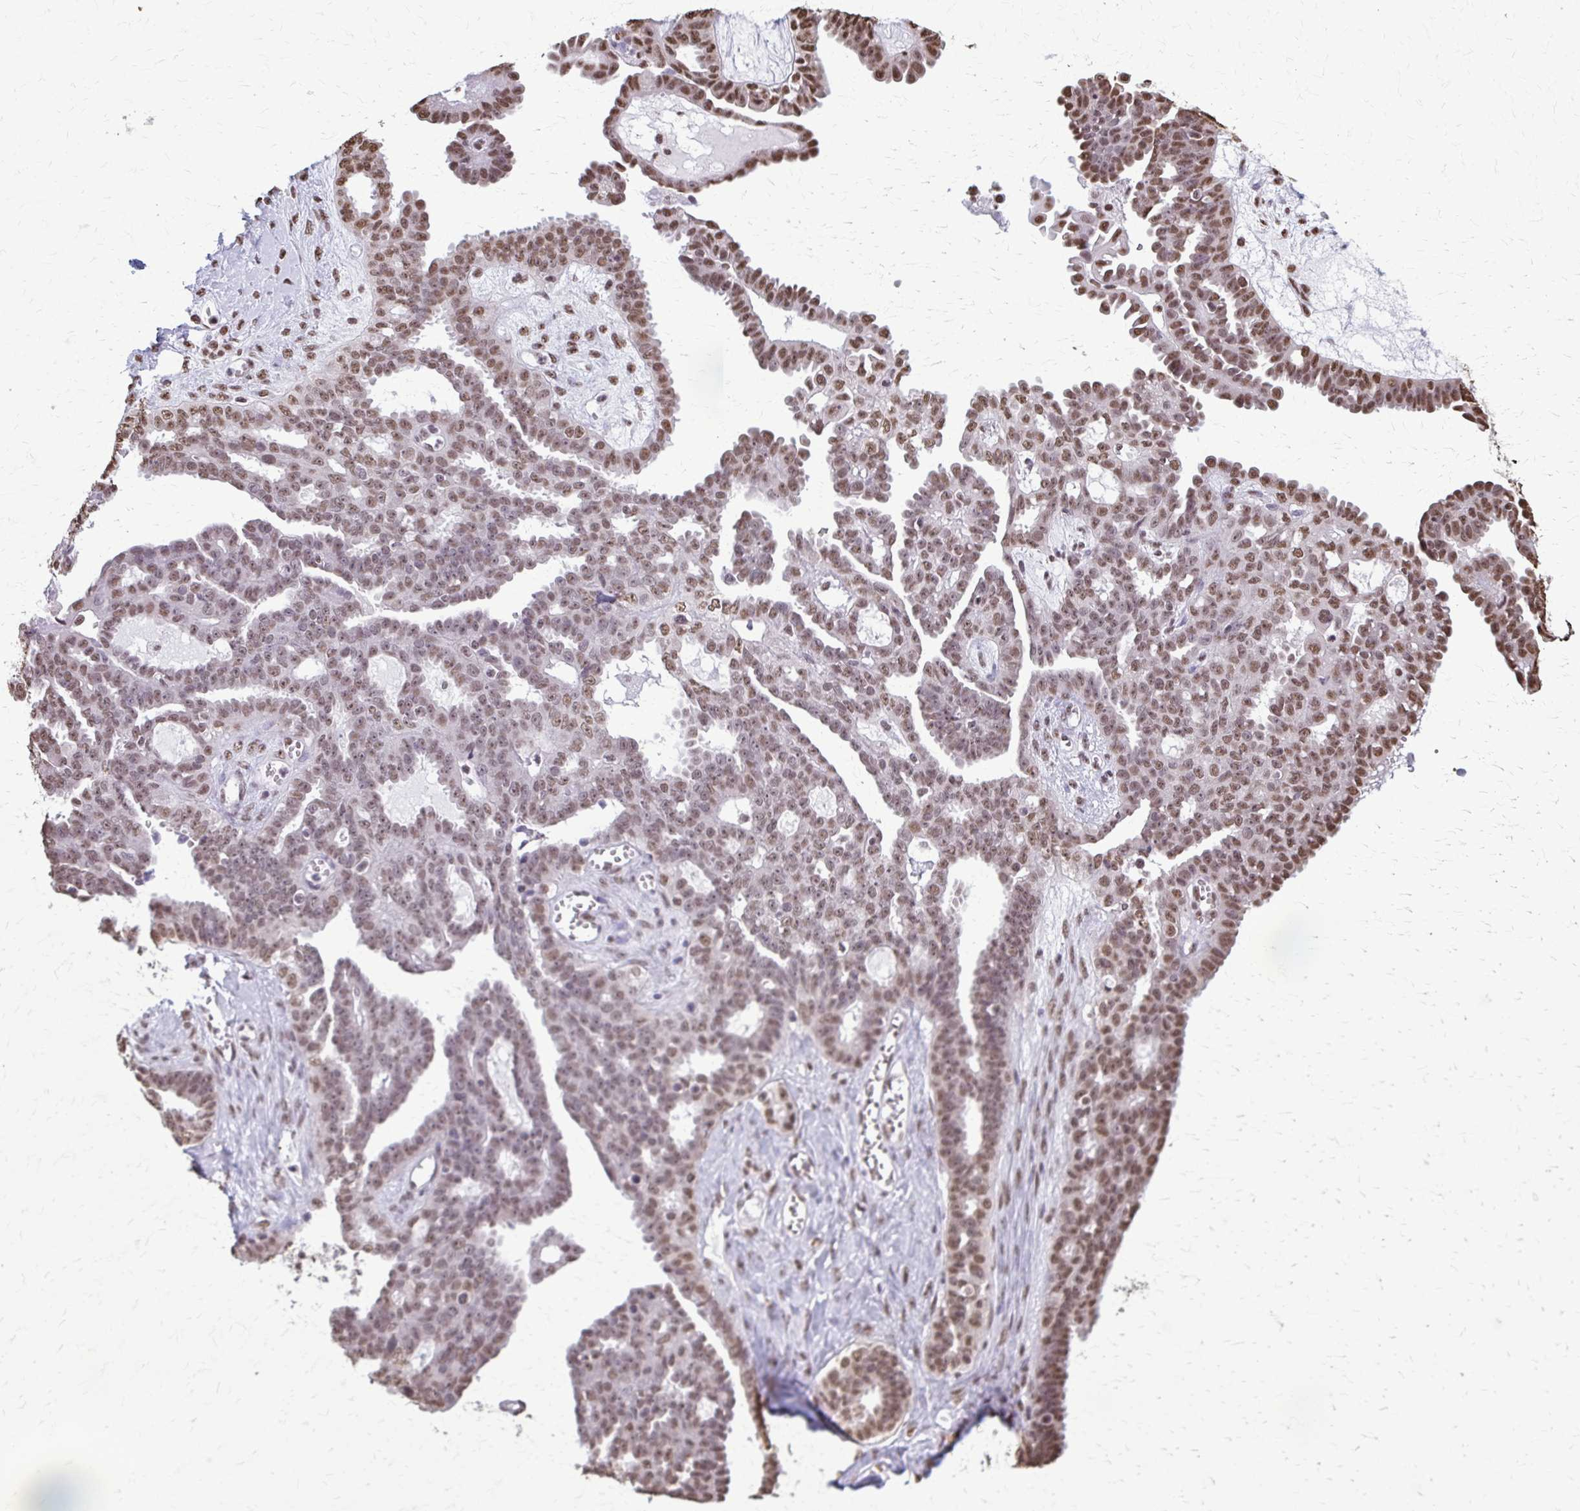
{"staining": {"intensity": "moderate", "quantity": ">75%", "location": "nuclear"}, "tissue": "ovarian cancer", "cell_type": "Tumor cells", "image_type": "cancer", "snomed": [{"axis": "morphology", "description": "Cystadenocarcinoma, serous, NOS"}, {"axis": "topography", "description": "Ovary"}], "caption": "Immunohistochemistry (IHC) histopathology image of neoplastic tissue: ovarian cancer (serous cystadenocarcinoma) stained using immunohistochemistry shows medium levels of moderate protein expression localized specifically in the nuclear of tumor cells, appearing as a nuclear brown color.", "gene": "SNRPA", "patient": {"sex": "female", "age": 71}}